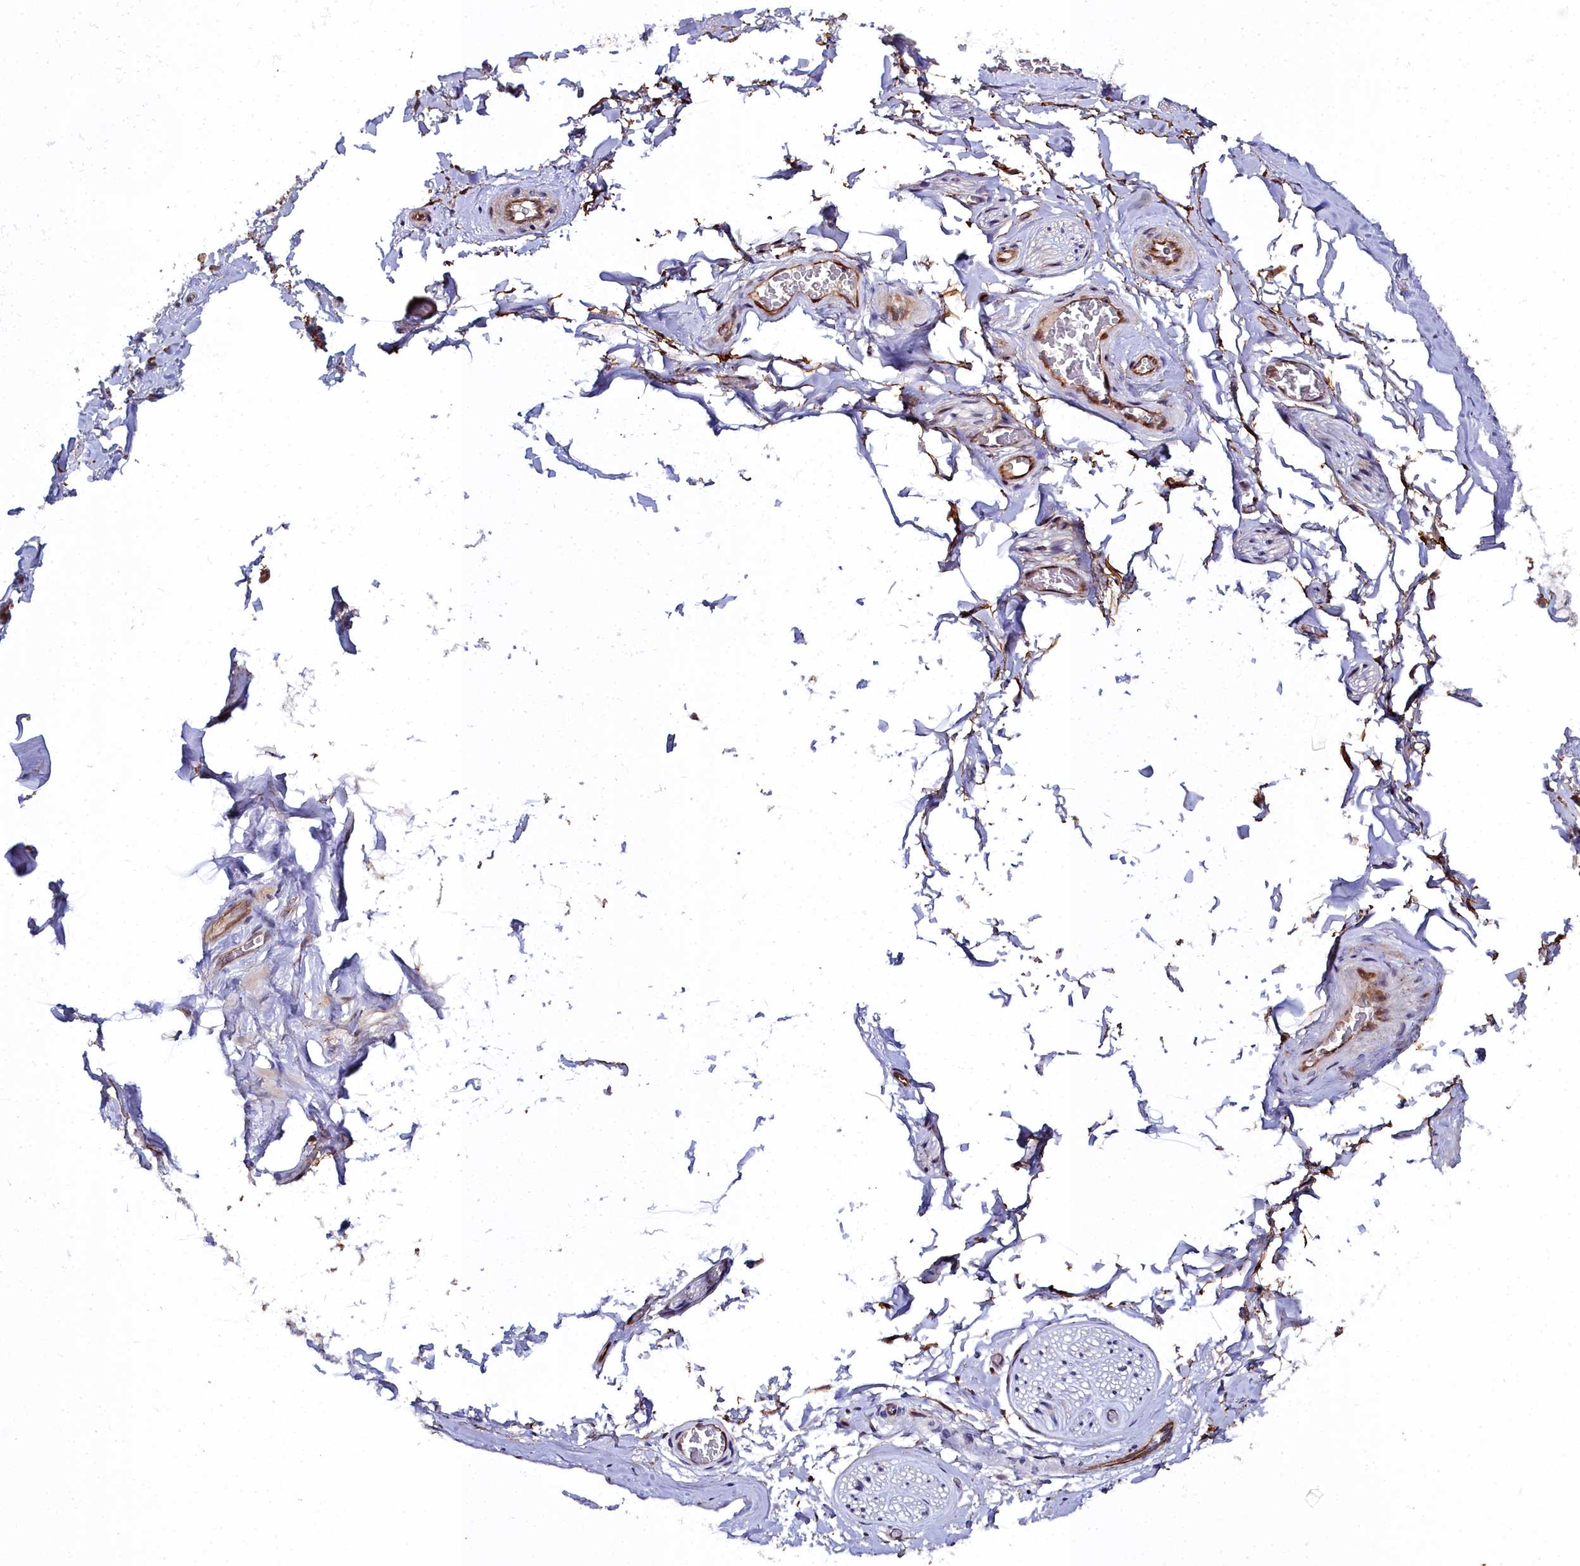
{"staining": {"intensity": "moderate", "quantity": "25%-75%", "location": "cytoplasmic/membranous,nuclear"}, "tissue": "adipose tissue", "cell_type": "Adipocytes", "image_type": "normal", "snomed": [{"axis": "morphology", "description": "Normal tissue, NOS"}, {"axis": "topography", "description": "Soft tissue"}, {"axis": "topography", "description": "Adipose tissue"}, {"axis": "topography", "description": "Vascular tissue"}, {"axis": "topography", "description": "Peripheral nerve tissue"}], "caption": "A medium amount of moderate cytoplasmic/membranous,nuclear positivity is present in about 25%-75% of adipocytes in unremarkable adipose tissue. The protein is stained brown, and the nuclei are stained in blue (DAB (3,3'-diaminobenzidine) IHC with brightfield microscopy, high magnification).", "gene": "MRPS11", "patient": {"sex": "male", "age": 46}}